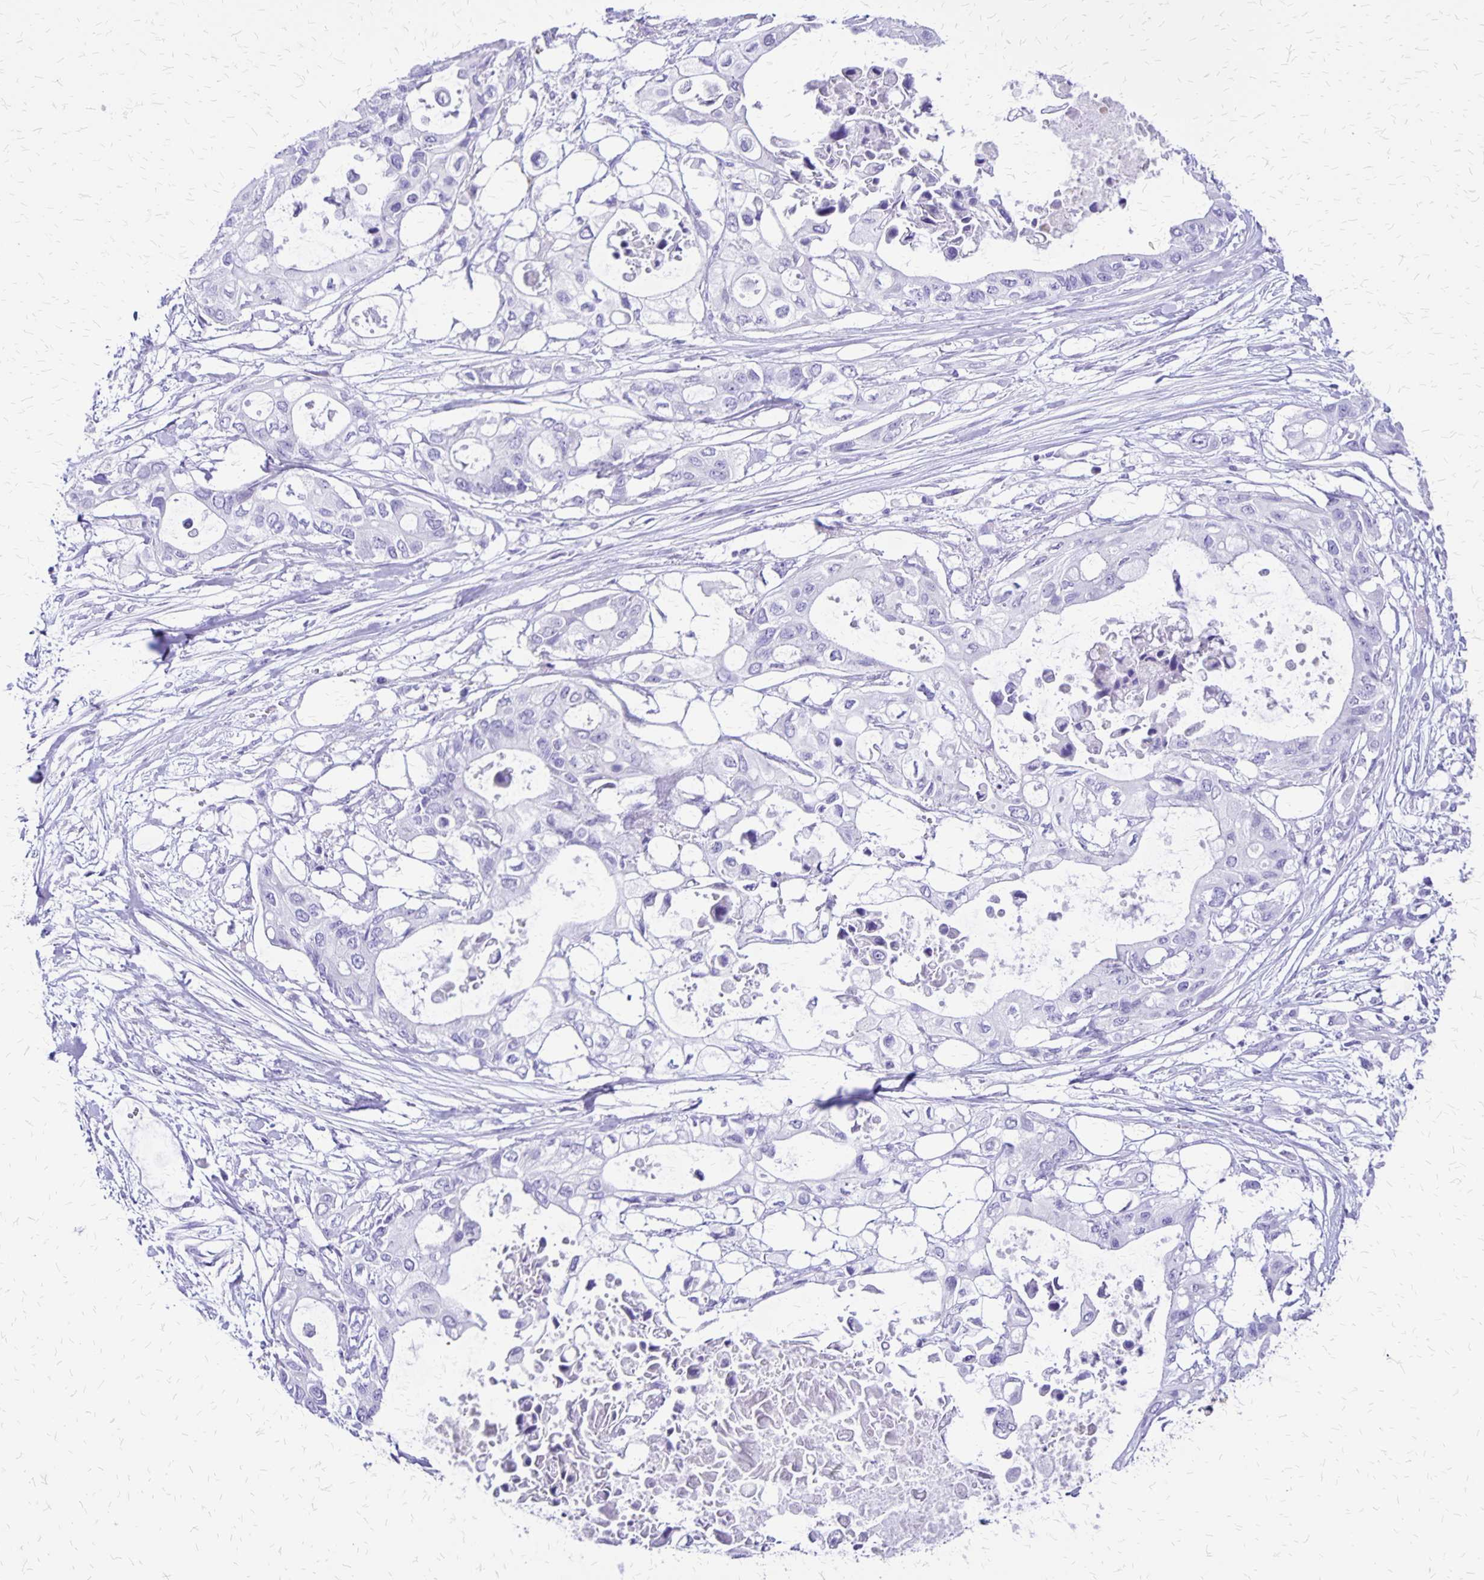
{"staining": {"intensity": "negative", "quantity": "none", "location": "none"}, "tissue": "pancreatic cancer", "cell_type": "Tumor cells", "image_type": "cancer", "snomed": [{"axis": "morphology", "description": "Adenocarcinoma, NOS"}, {"axis": "topography", "description": "Pancreas"}], "caption": "An image of human pancreatic cancer is negative for staining in tumor cells. (DAB (3,3'-diaminobenzidine) immunohistochemistry visualized using brightfield microscopy, high magnification).", "gene": "SLC13A2", "patient": {"sex": "female", "age": 63}}